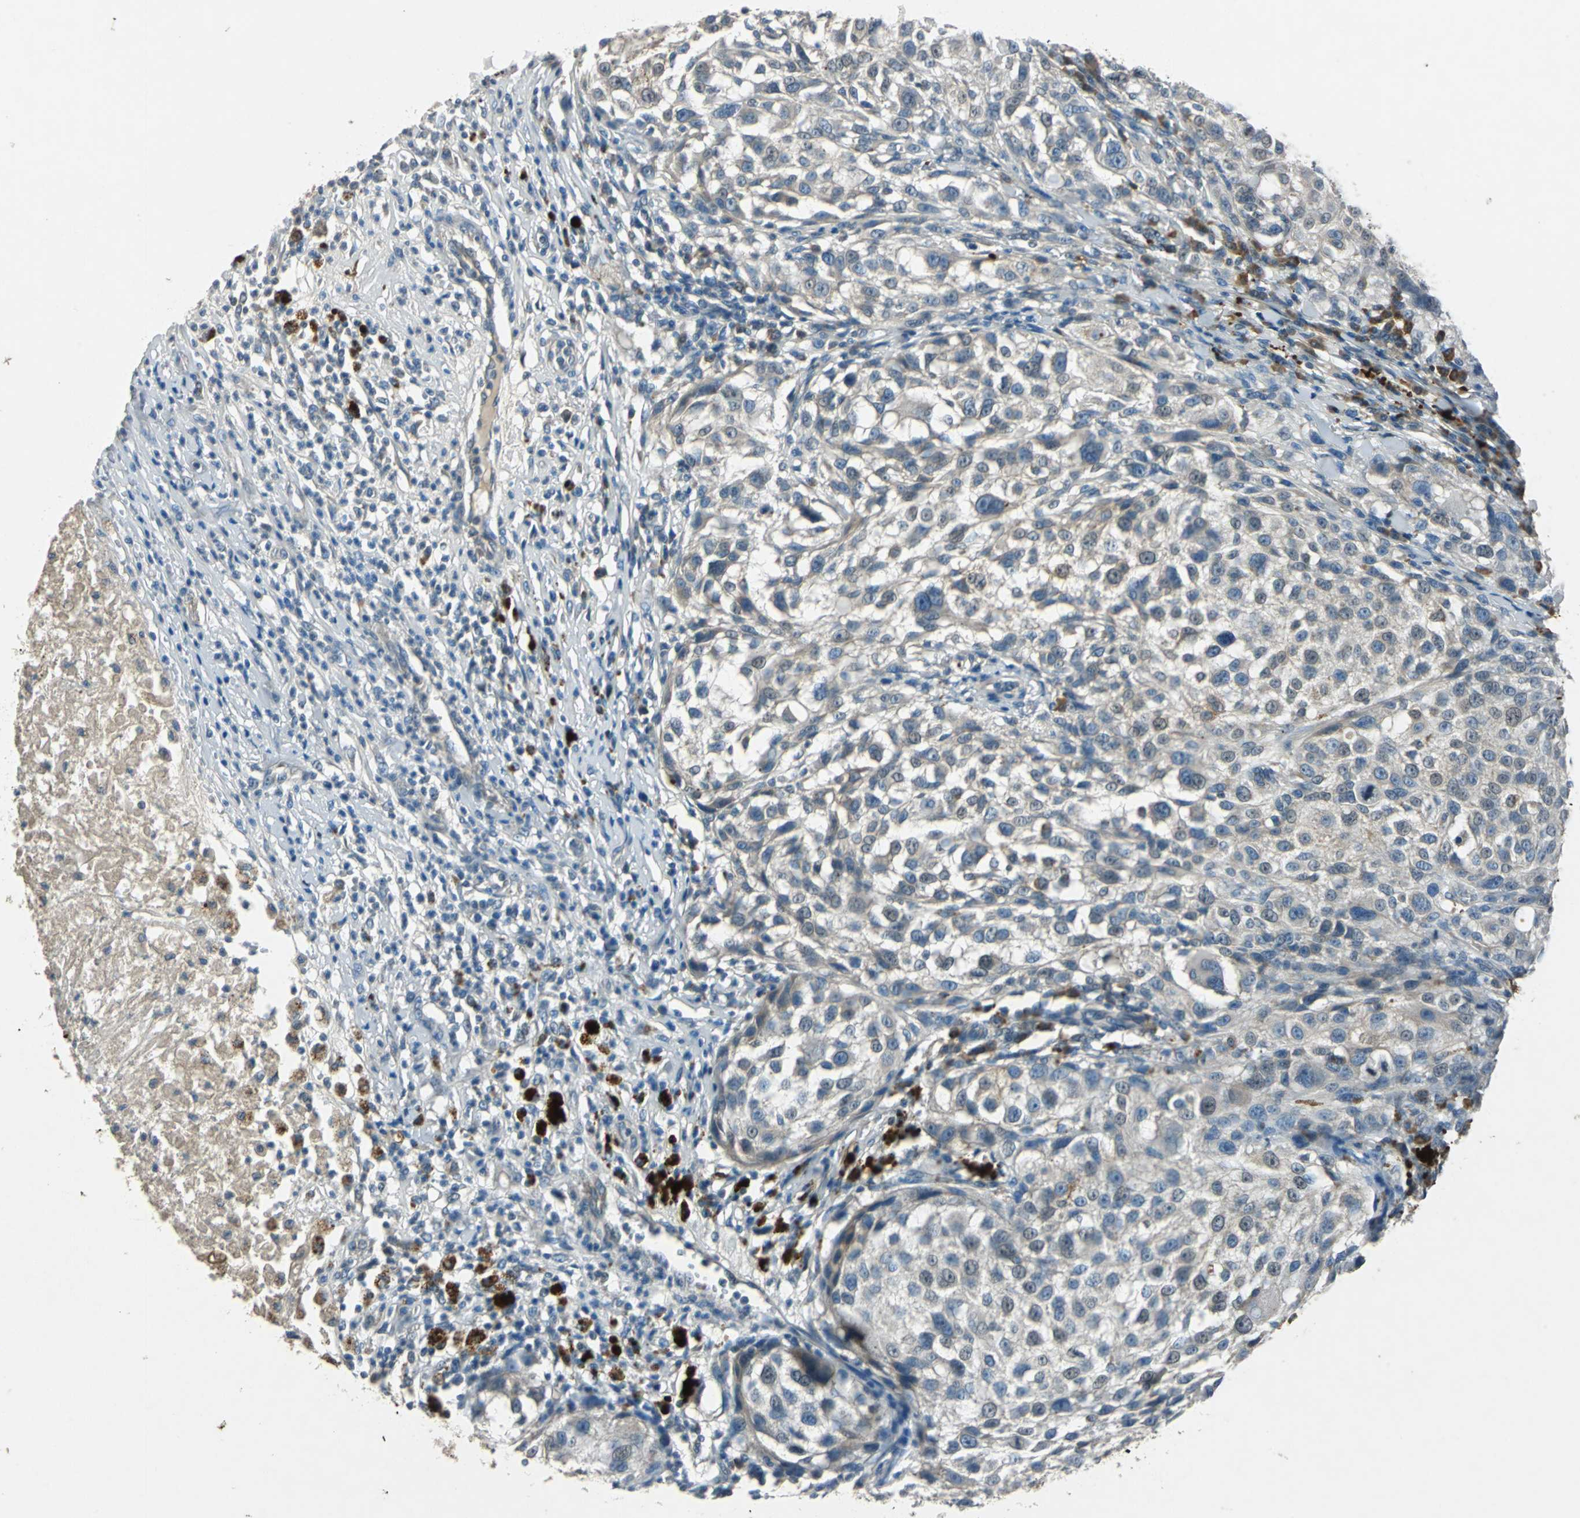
{"staining": {"intensity": "negative", "quantity": "none", "location": "none"}, "tissue": "melanoma", "cell_type": "Tumor cells", "image_type": "cancer", "snomed": [{"axis": "morphology", "description": "Necrosis, NOS"}, {"axis": "morphology", "description": "Malignant melanoma, NOS"}, {"axis": "topography", "description": "Skin"}], "caption": "Melanoma was stained to show a protein in brown. There is no significant staining in tumor cells.", "gene": "SLC2A13", "patient": {"sex": "female", "age": 87}}